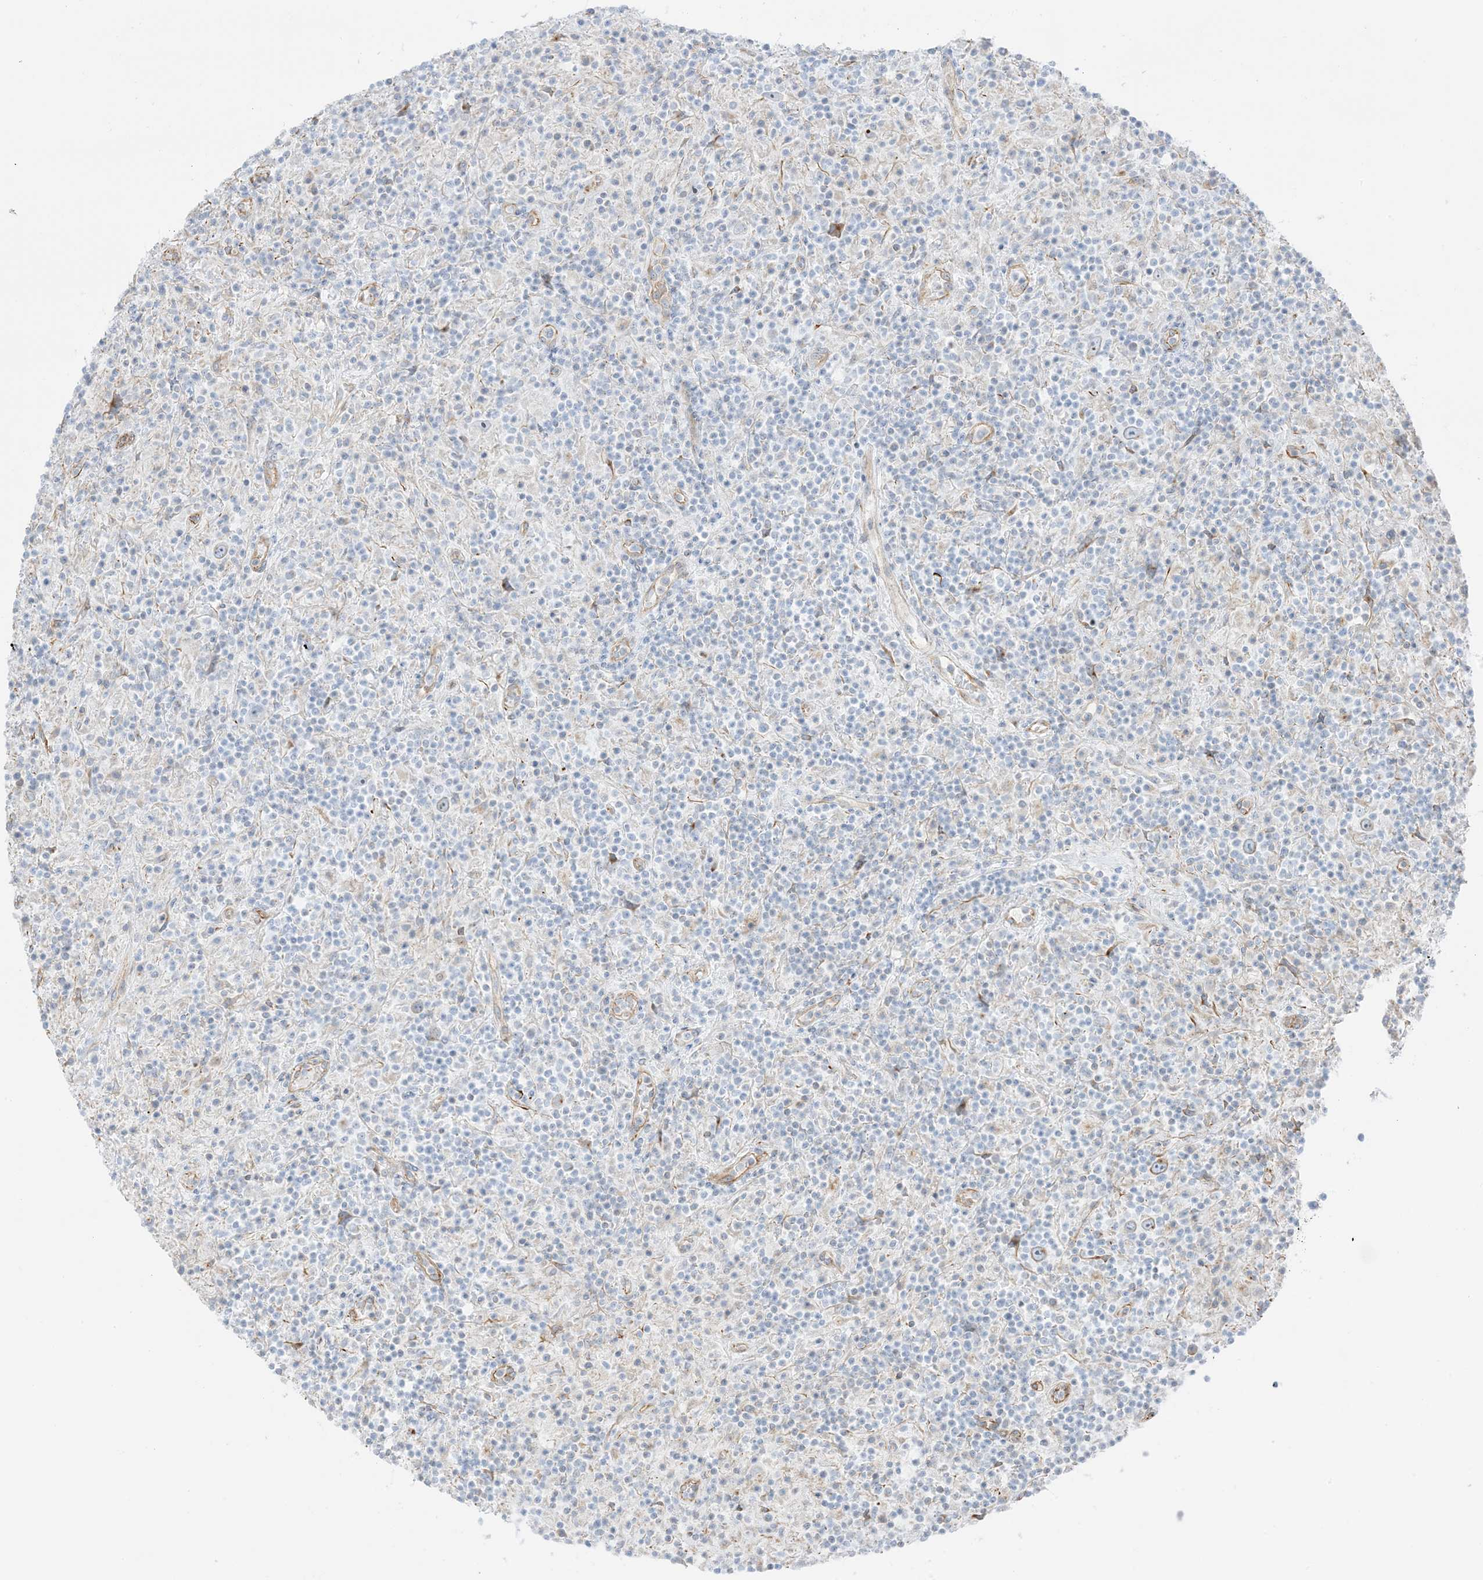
{"staining": {"intensity": "negative", "quantity": "none", "location": "none"}, "tissue": "lymphoma", "cell_type": "Tumor cells", "image_type": "cancer", "snomed": [{"axis": "morphology", "description": "Hodgkin's disease, NOS"}, {"axis": "topography", "description": "Lymph node"}], "caption": "Image shows no significant protein expression in tumor cells of Hodgkin's disease.", "gene": "PID1", "patient": {"sex": "male", "age": 70}}